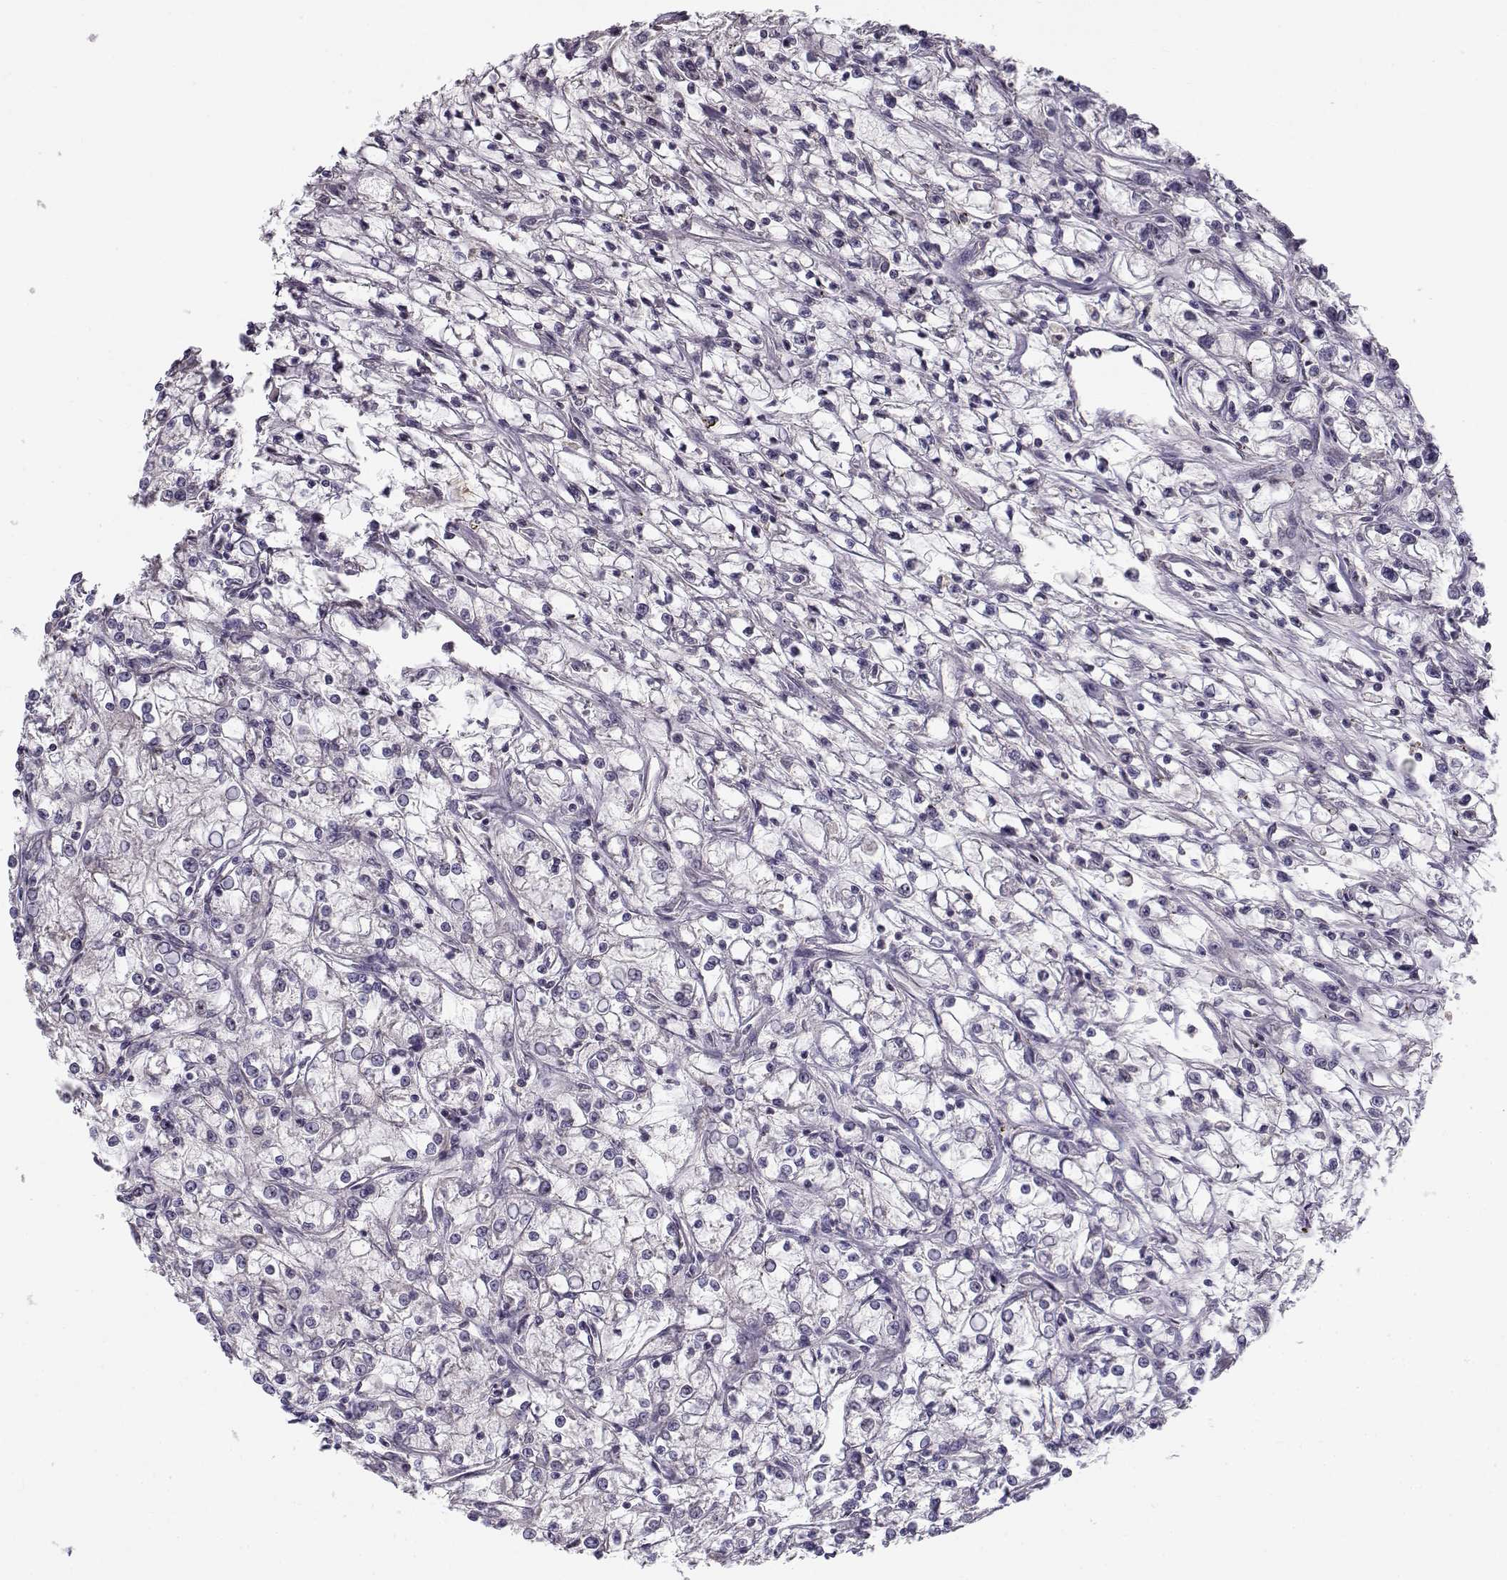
{"staining": {"intensity": "negative", "quantity": "none", "location": "none"}, "tissue": "renal cancer", "cell_type": "Tumor cells", "image_type": "cancer", "snomed": [{"axis": "morphology", "description": "Adenocarcinoma, NOS"}, {"axis": "topography", "description": "Kidney"}], "caption": "An IHC micrograph of renal adenocarcinoma is shown. There is no staining in tumor cells of renal adenocarcinoma. (DAB (3,3'-diaminobenzidine) immunohistochemistry (IHC), high magnification).", "gene": "SLC4A5", "patient": {"sex": "female", "age": 59}}